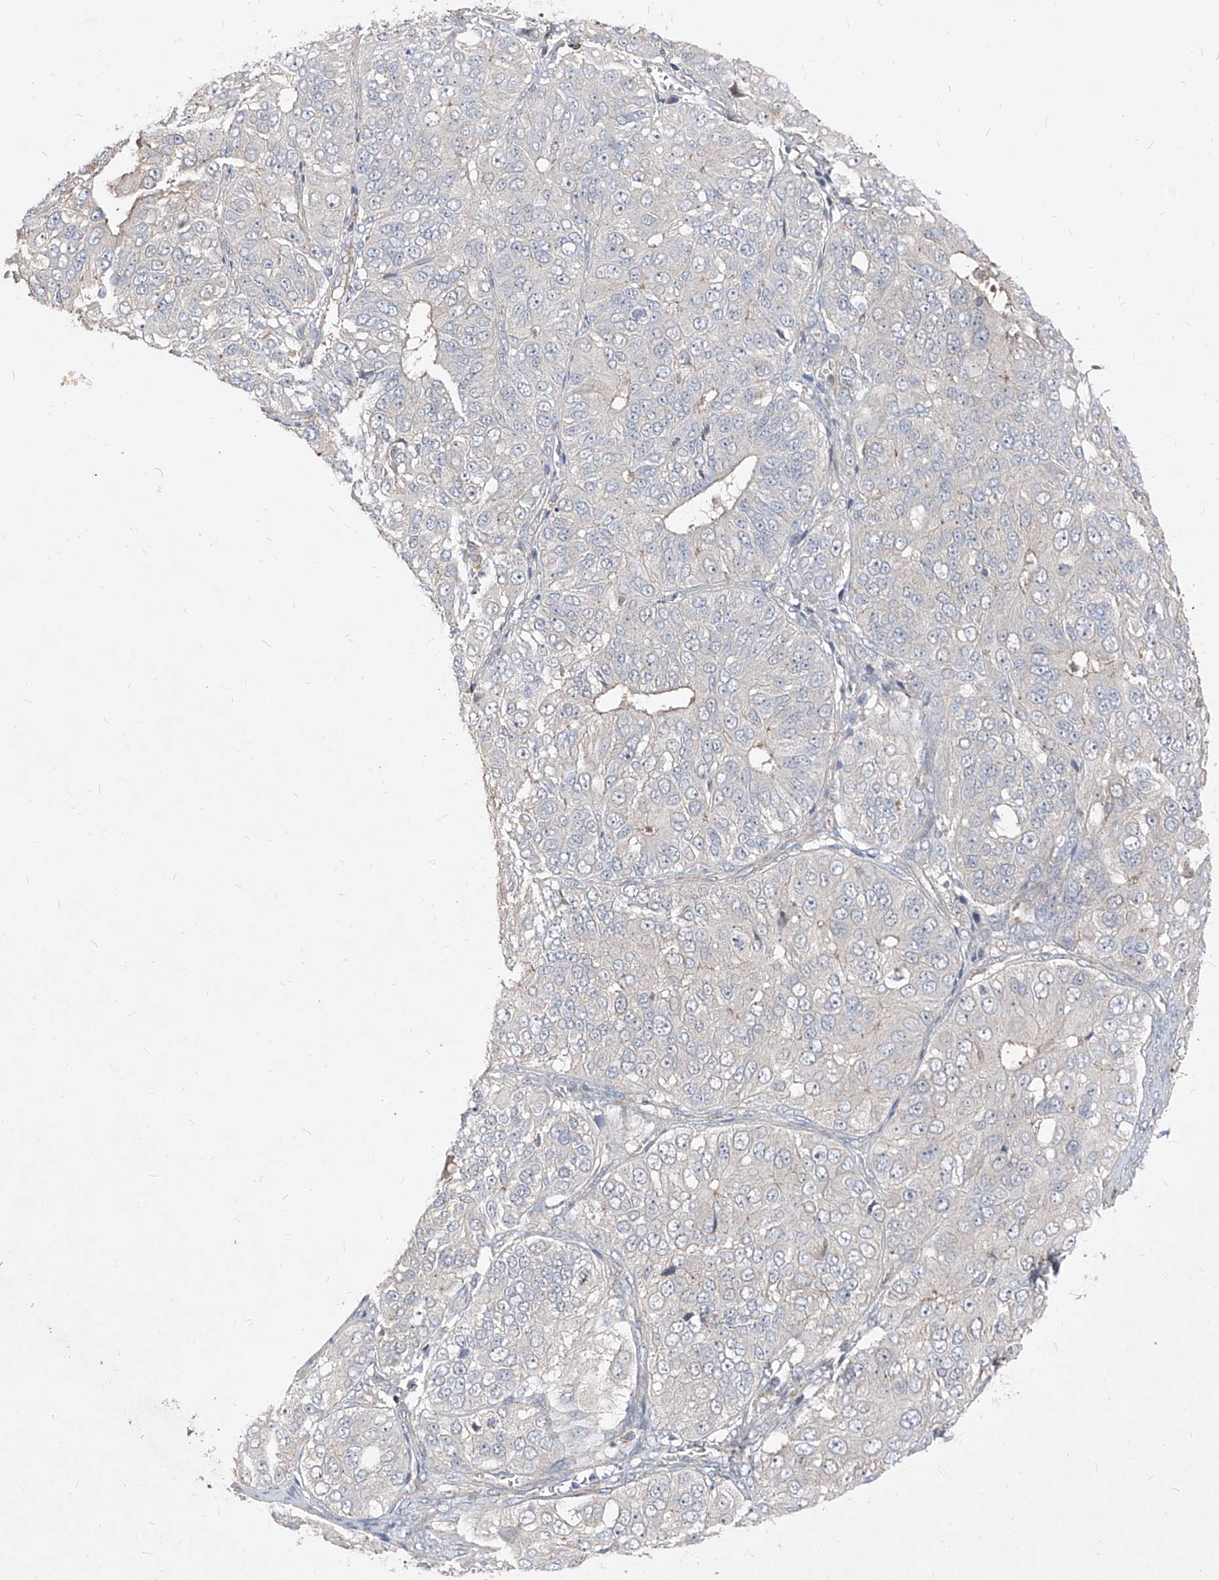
{"staining": {"intensity": "negative", "quantity": "none", "location": "none"}, "tissue": "ovarian cancer", "cell_type": "Tumor cells", "image_type": "cancer", "snomed": [{"axis": "morphology", "description": "Carcinoma, endometroid"}, {"axis": "topography", "description": "Ovary"}], "caption": "A histopathology image of ovarian endometroid carcinoma stained for a protein displays no brown staining in tumor cells.", "gene": "UFD1", "patient": {"sex": "female", "age": 51}}